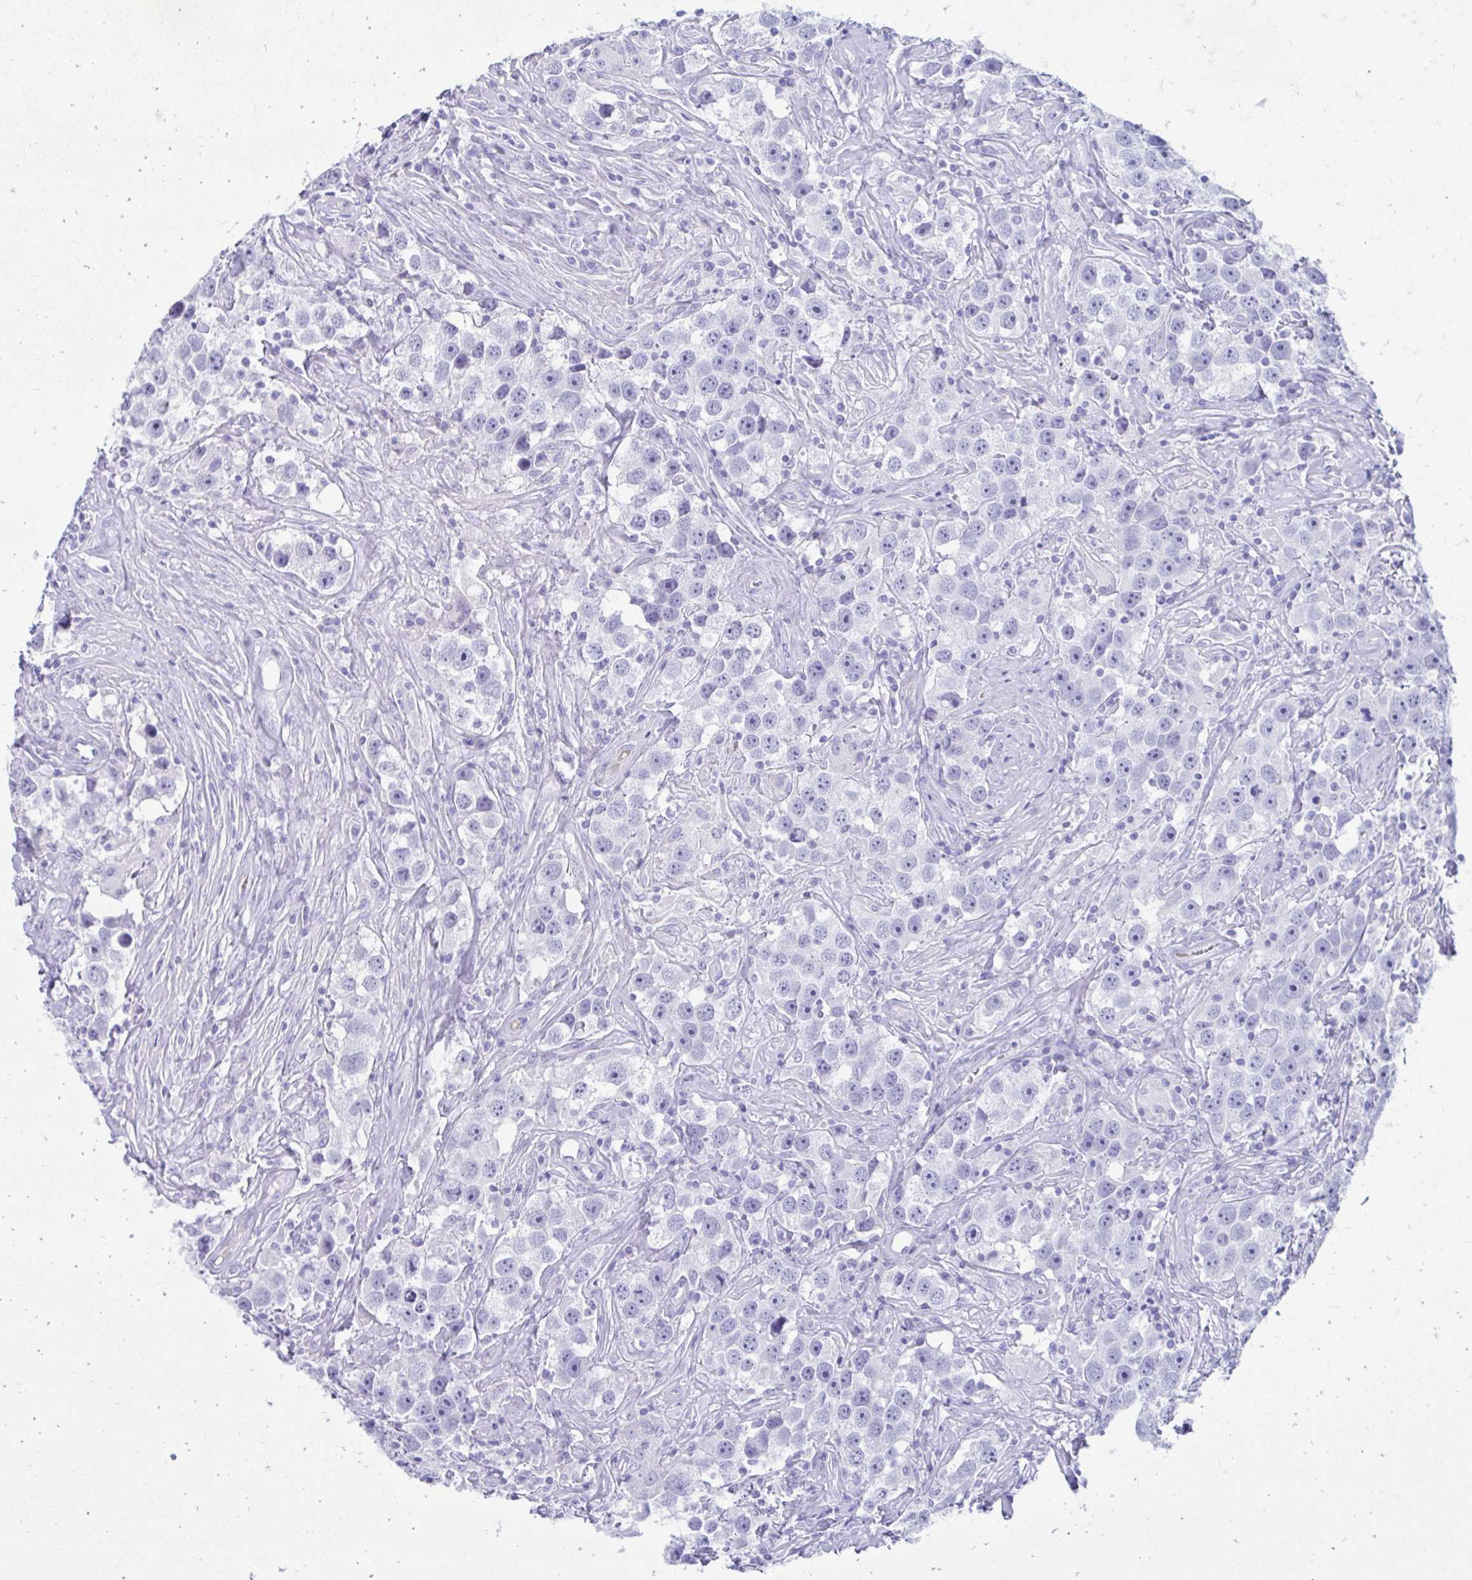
{"staining": {"intensity": "negative", "quantity": "none", "location": "none"}, "tissue": "testis cancer", "cell_type": "Tumor cells", "image_type": "cancer", "snomed": [{"axis": "morphology", "description": "Seminoma, NOS"}, {"axis": "topography", "description": "Testis"}], "caption": "Immunohistochemistry (IHC) micrograph of seminoma (testis) stained for a protein (brown), which reveals no staining in tumor cells.", "gene": "SMIM9", "patient": {"sex": "male", "age": 49}}